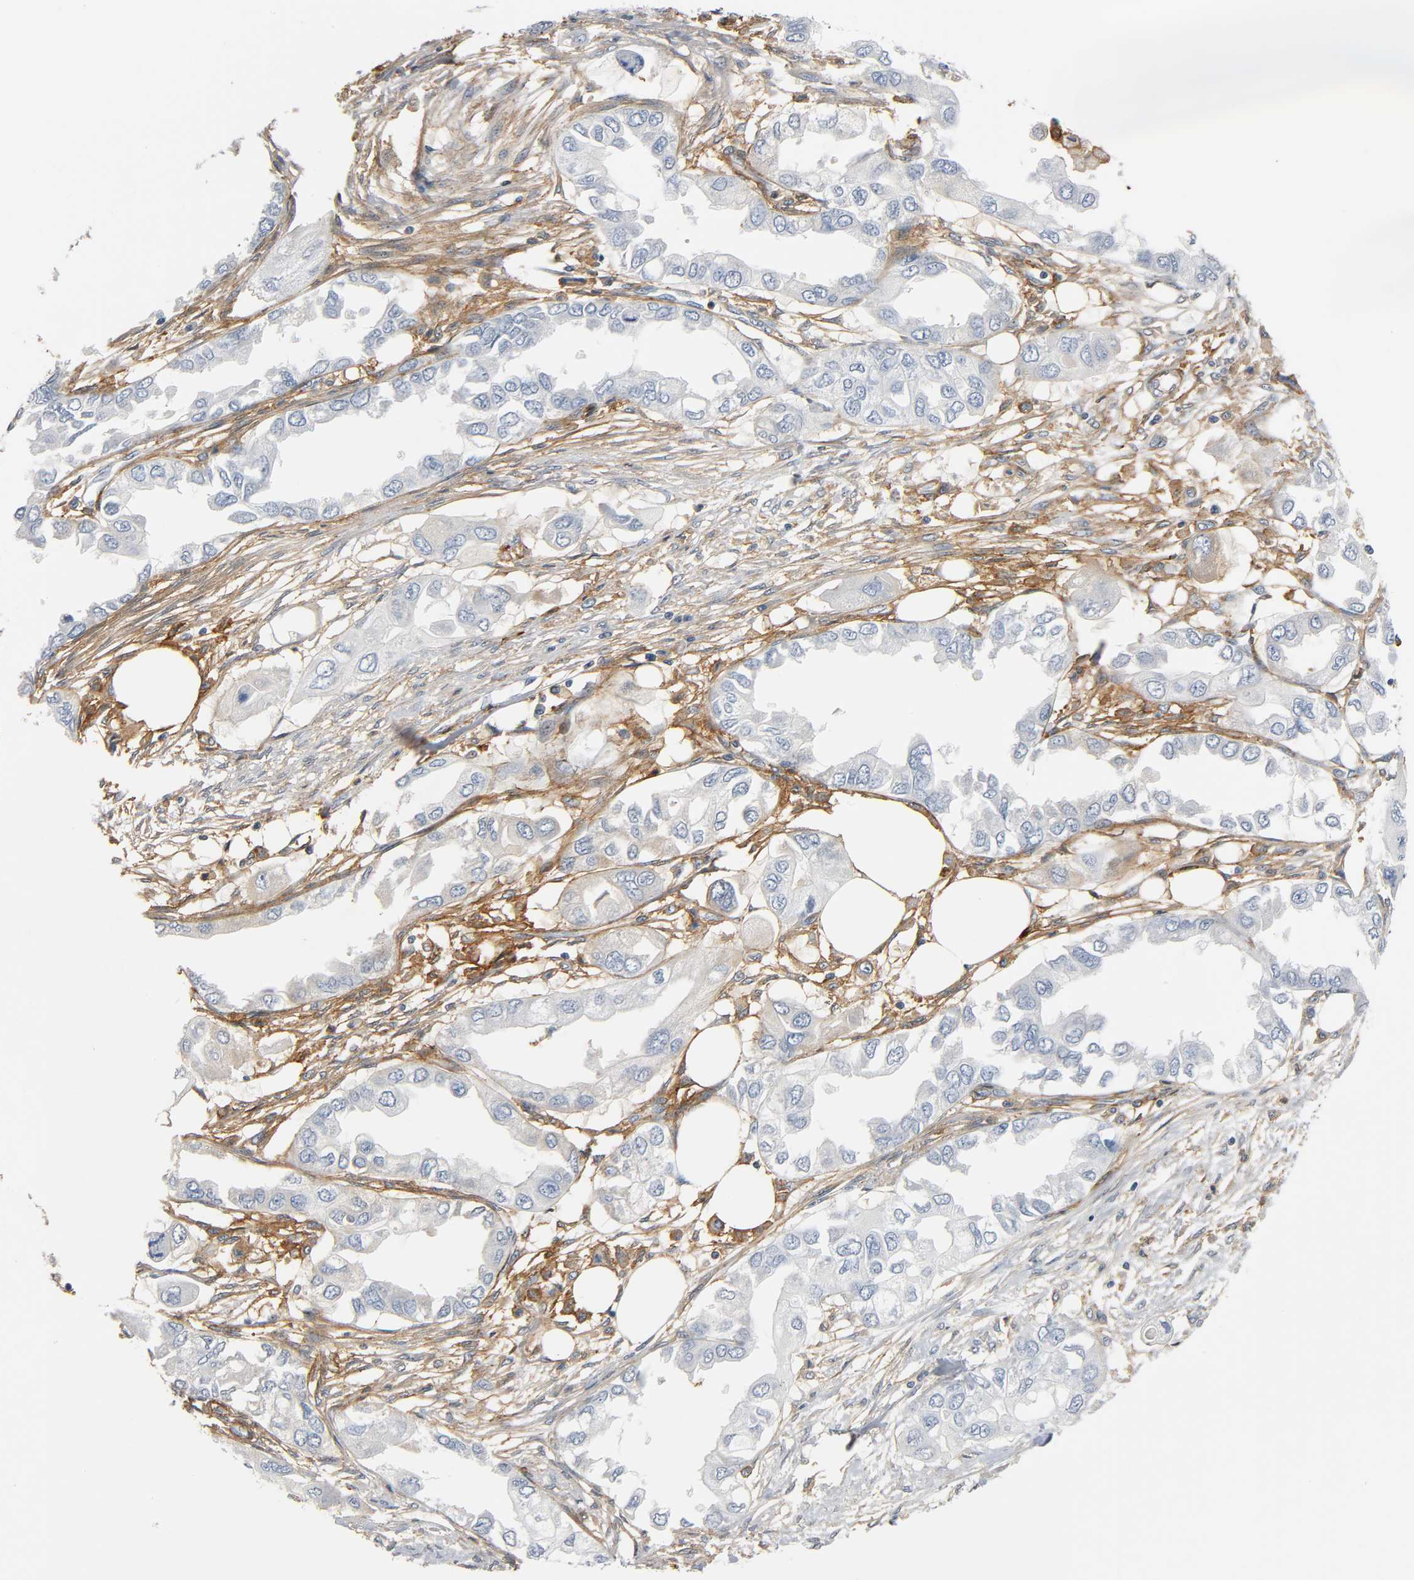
{"staining": {"intensity": "negative", "quantity": "none", "location": "none"}, "tissue": "endometrial cancer", "cell_type": "Tumor cells", "image_type": "cancer", "snomed": [{"axis": "morphology", "description": "Adenocarcinoma, NOS"}, {"axis": "topography", "description": "Endometrium"}], "caption": "Protein analysis of endometrial adenocarcinoma shows no significant positivity in tumor cells.", "gene": "ANPEP", "patient": {"sex": "female", "age": 67}}